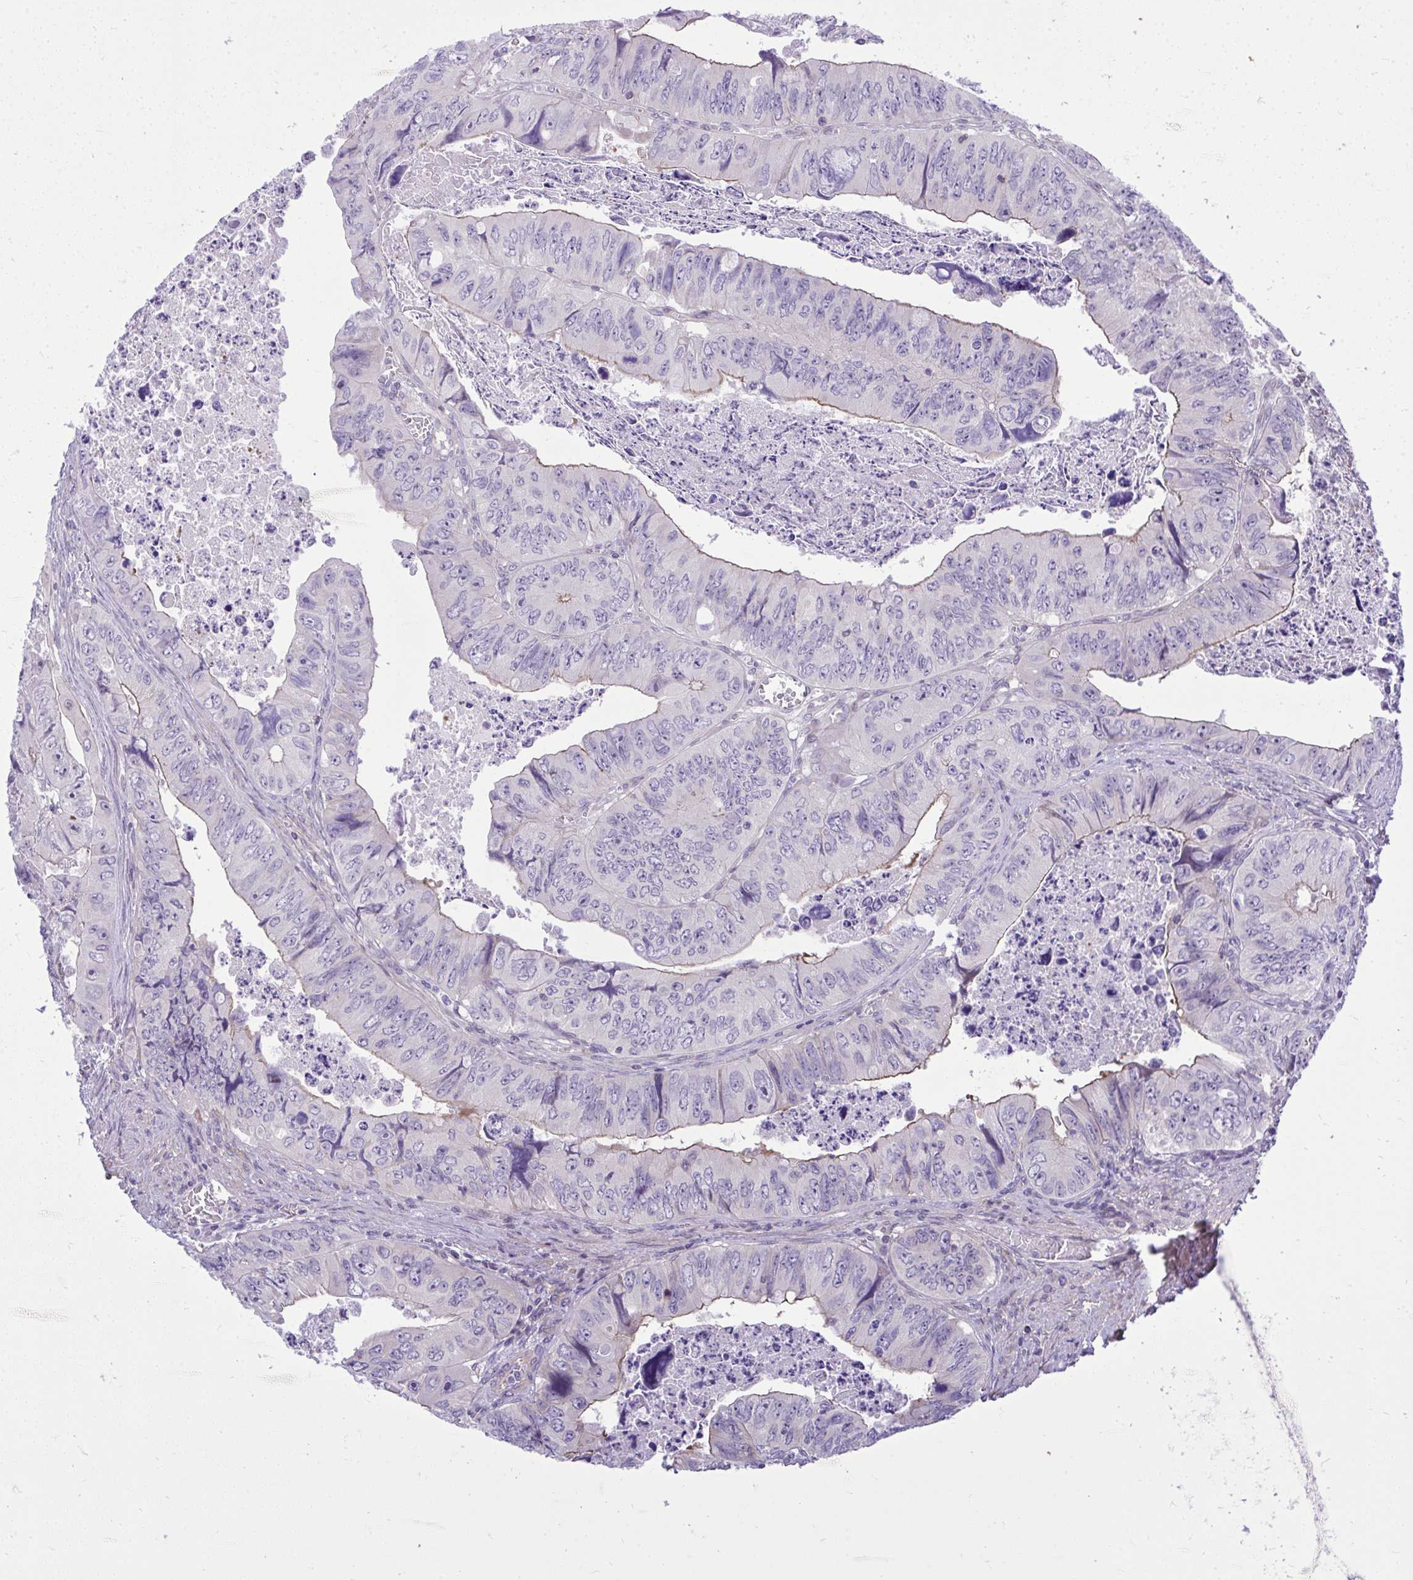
{"staining": {"intensity": "negative", "quantity": "none", "location": "none"}, "tissue": "colorectal cancer", "cell_type": "Tumor cells", "image_type": "cancer", "snomed": [{"axis": "morphology", "description": "Adenocarcinoma, NOS"}, {"axis": "topography", "description": "Colon"}], "caption": "Immunohistochemistry (IHC) of colorectal cancer demonstrates no staining in tumor cells.", "gene": "GRK4", "patient": {"sex": "female", "age": 84}}